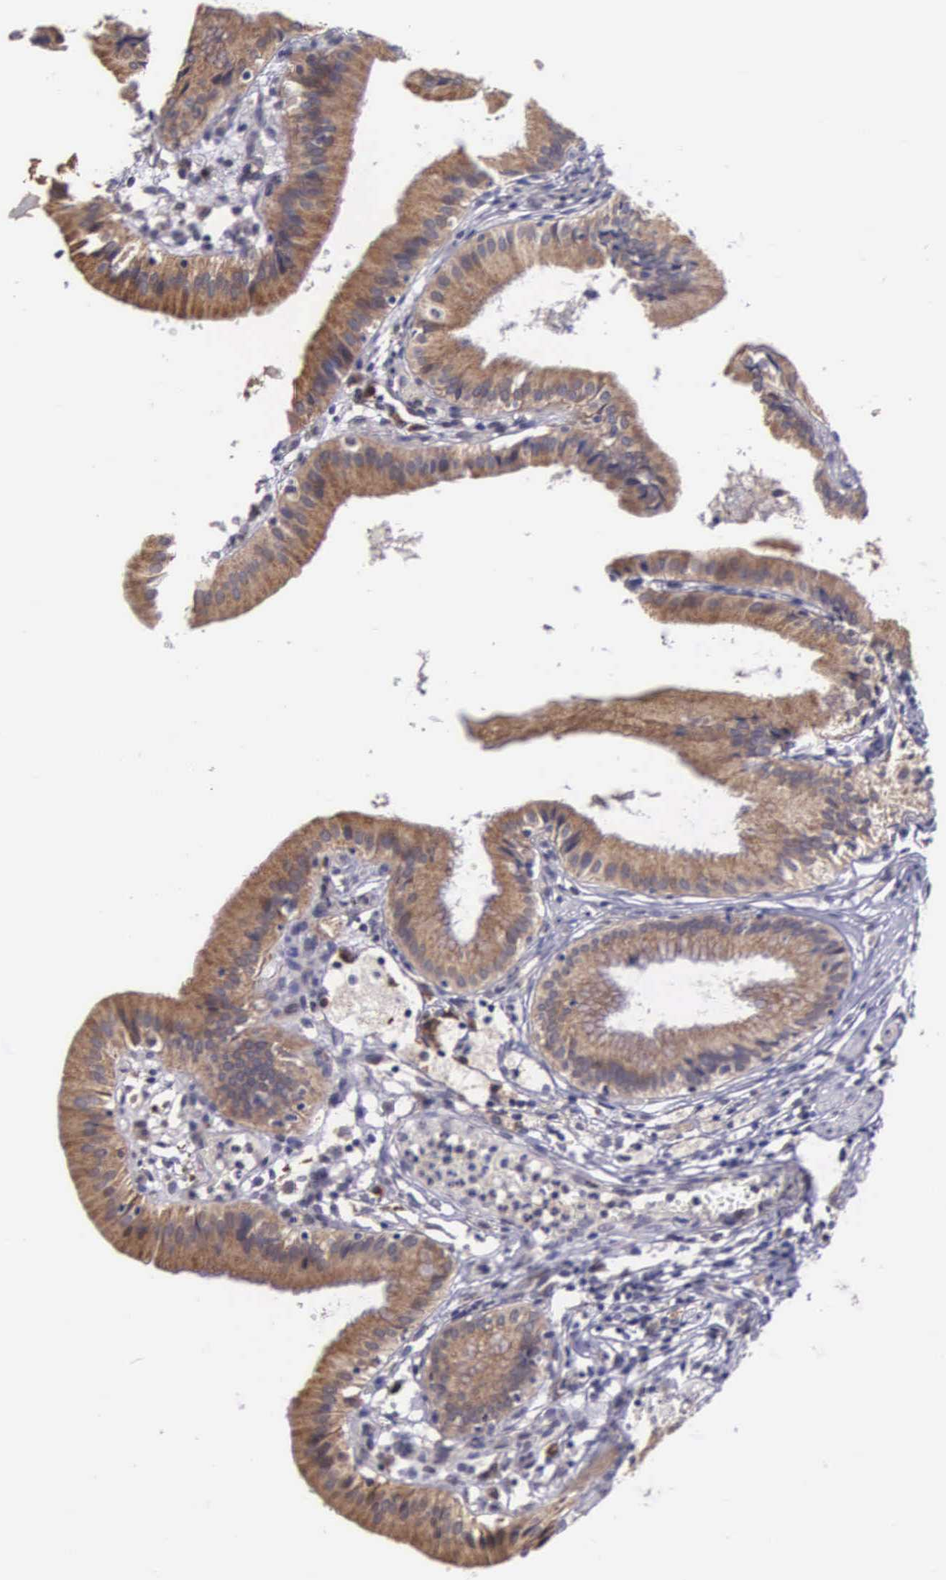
{"staining": {"intensity": "moderate", "quantity": "25%-75%", "location": "cytoplasmic/membranous"}, "tissue": "gallbladder", "cell_type": "Glandular cells", "image_type": "normal", "snomed": [{"axis": "morphology", "description": "Normal tissue, NOS"}, {"axis": "topography", "description": "Gallbladder"}], "caption": "Glandular cells show moderate cytoplasmic/membranous staining in about 25%-75% of cells in unremarkable gallbladder.", "gene": "SLC25A21", "patient": {"sex": "male", "age": 28}}